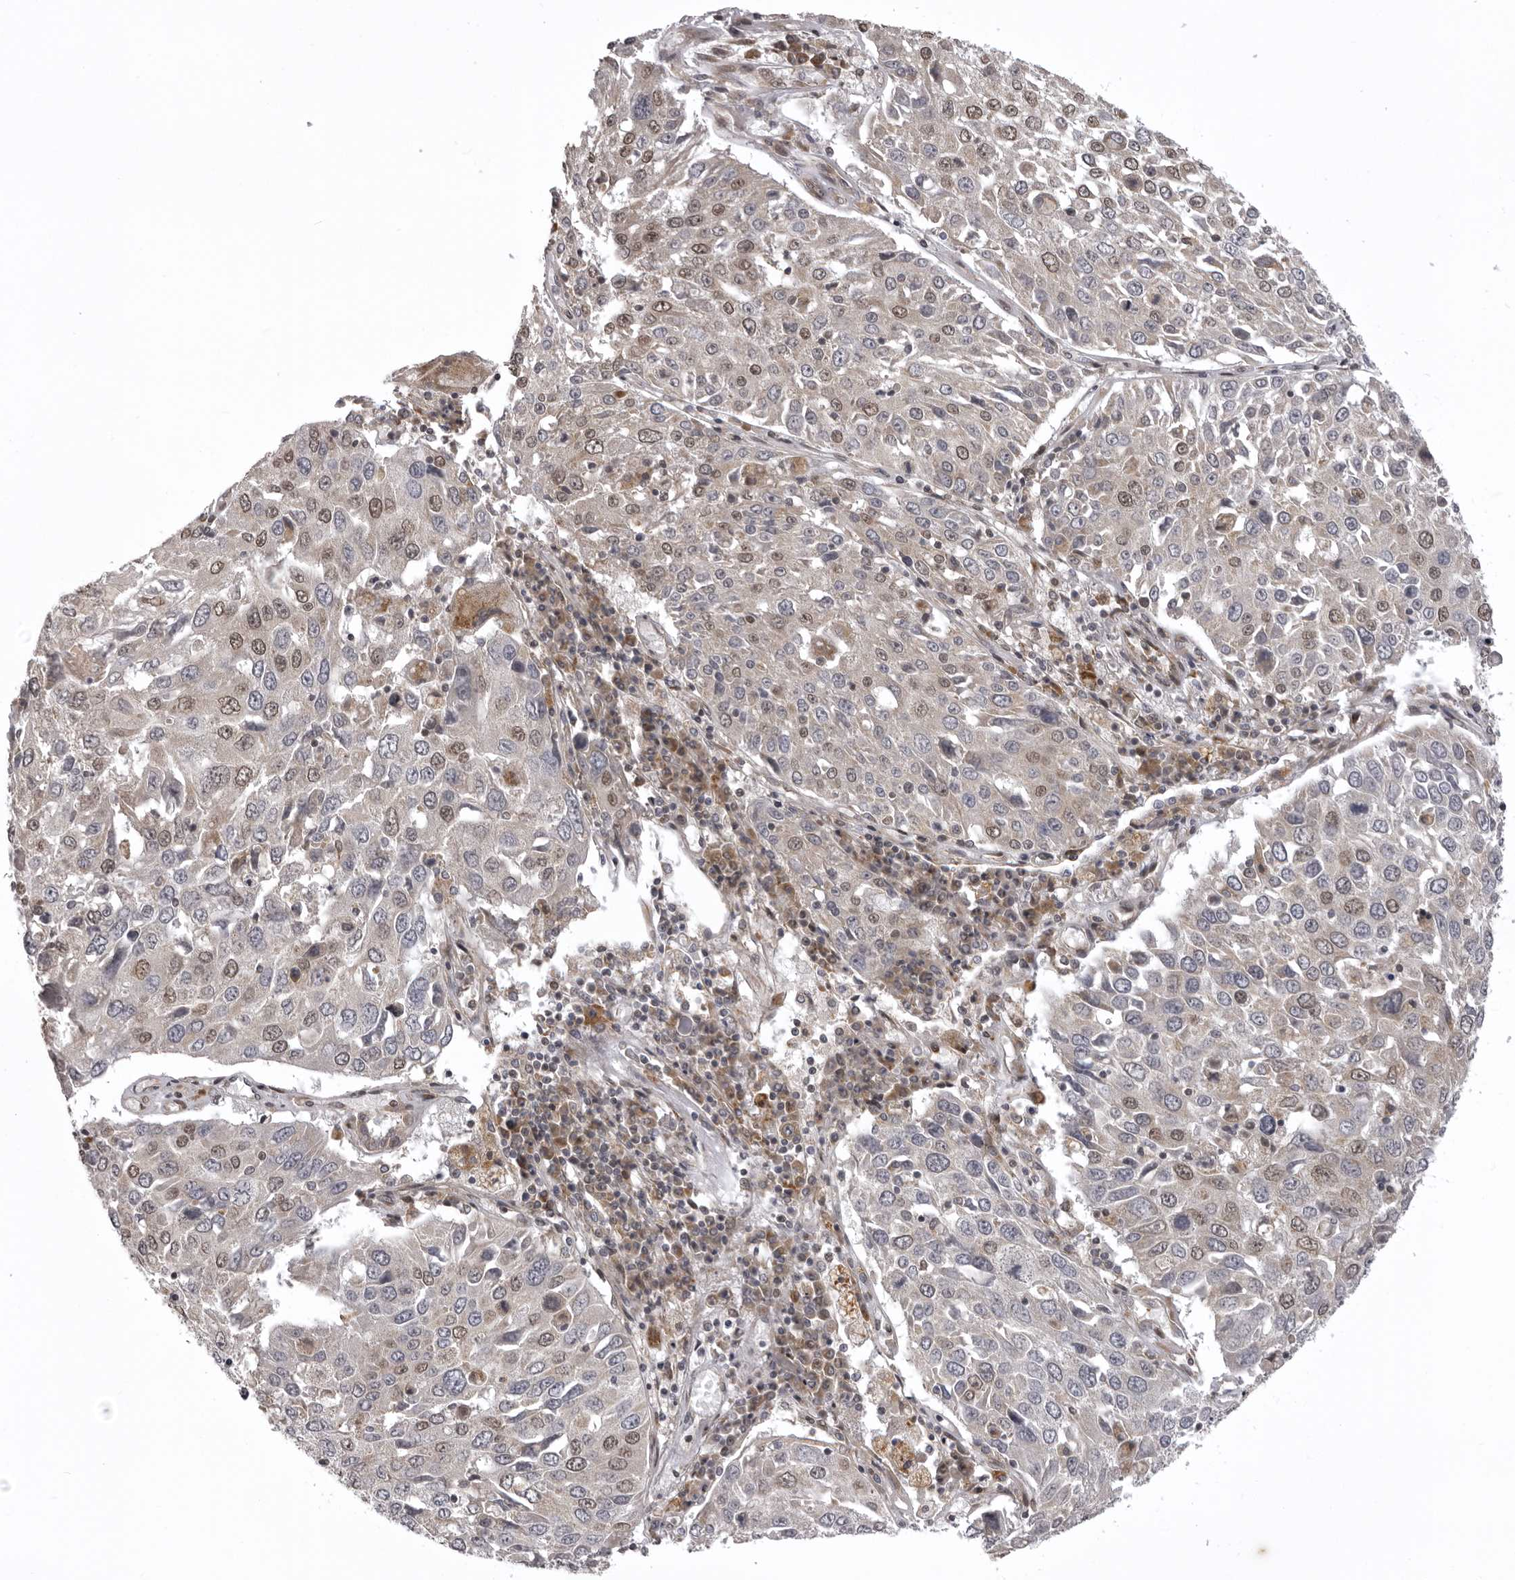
{"staining": {"intensity": "moderate", "quantity": "<25%", "location": "nuclear"}, "tissue": "lung cancer", "cell_type": "Tumor cells", "image_type": "cancer", "snomed": [{"axis": "morphology", "description": "Squamous cell carcinoma, NOS"}, {"axis": "topography", "description": "Lung"}], "caption": "Moderate nuclear expression for a protein is identified in about <25% of tumor cells of lung cancer (squamous cell carcinoma) using IHC.", "gene": "C1orf109", "patient": {"sex": "male", "age": 65}}